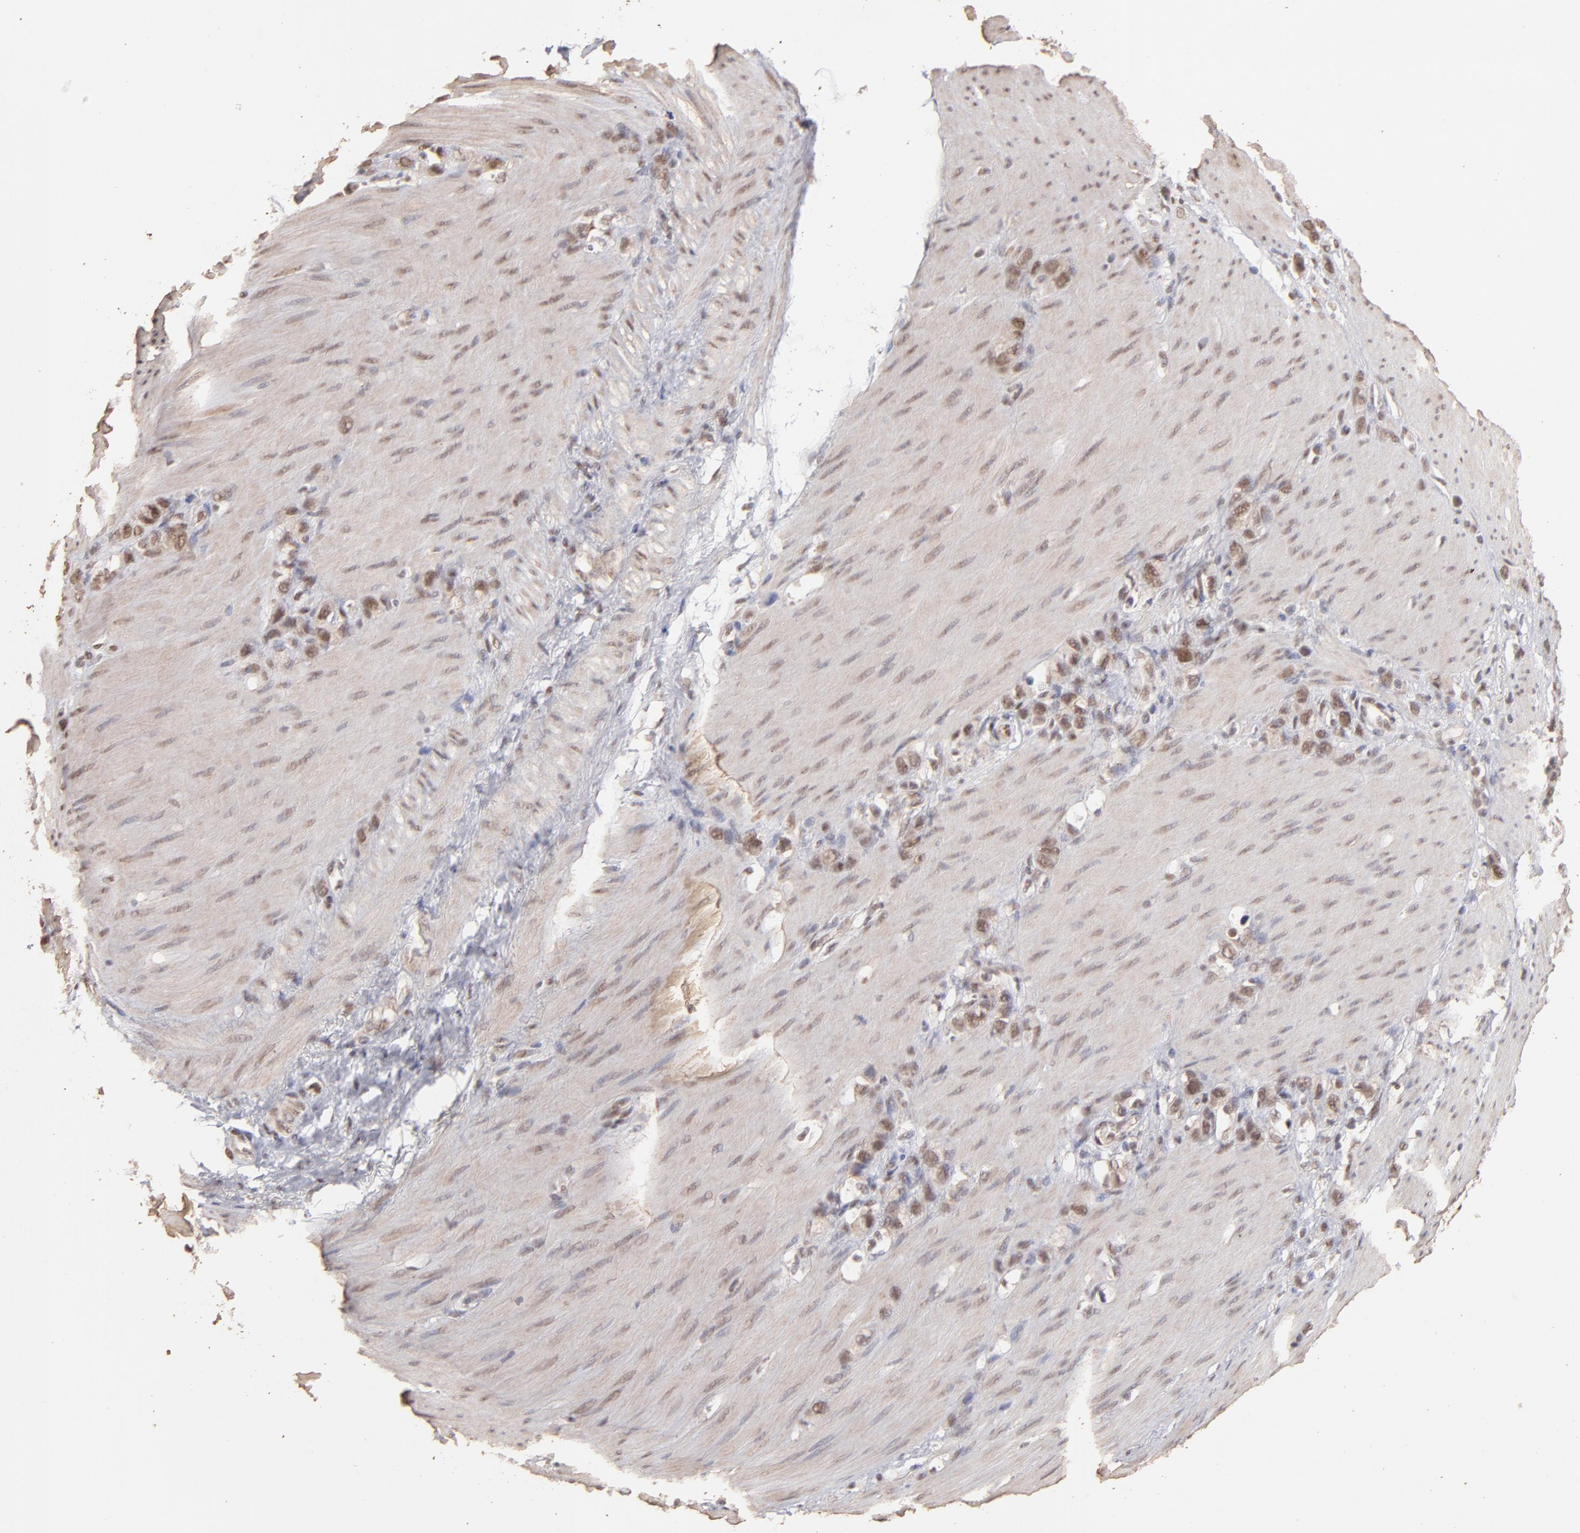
{"staining": {"intensity": "moderate", "quantity": ">75%", "location": "nuclear"}, "tissue": "stomach cancer", "cell_type": "Tumor cells", "image_type": "cancer", "snomed": [{"axis": "morphology", "description": "Normal tissue, NOS"}, {"axis": "morphology", "description": "Adenocarcinoma, NOS"}, {"axis": "morphology", "description": "Adenocarcinoma, High grade"}, {"axis": "topography", "description": "Stomach, upper"}, {"axis": "topography", "description": "Stomach"}], "caption": "Moderate nuclear positivity is appreciated in about >75% of tumor cells in adenocarcinoma (stomach). The protein of interest is stained brown, and the nuclei are stained in blue (DAB (3,3'-diaminobenzidine) IHC with brightfield microscopy, high magnification).", "gene": "CLOCK", "patient": {"sex": "female", "age": 65}}